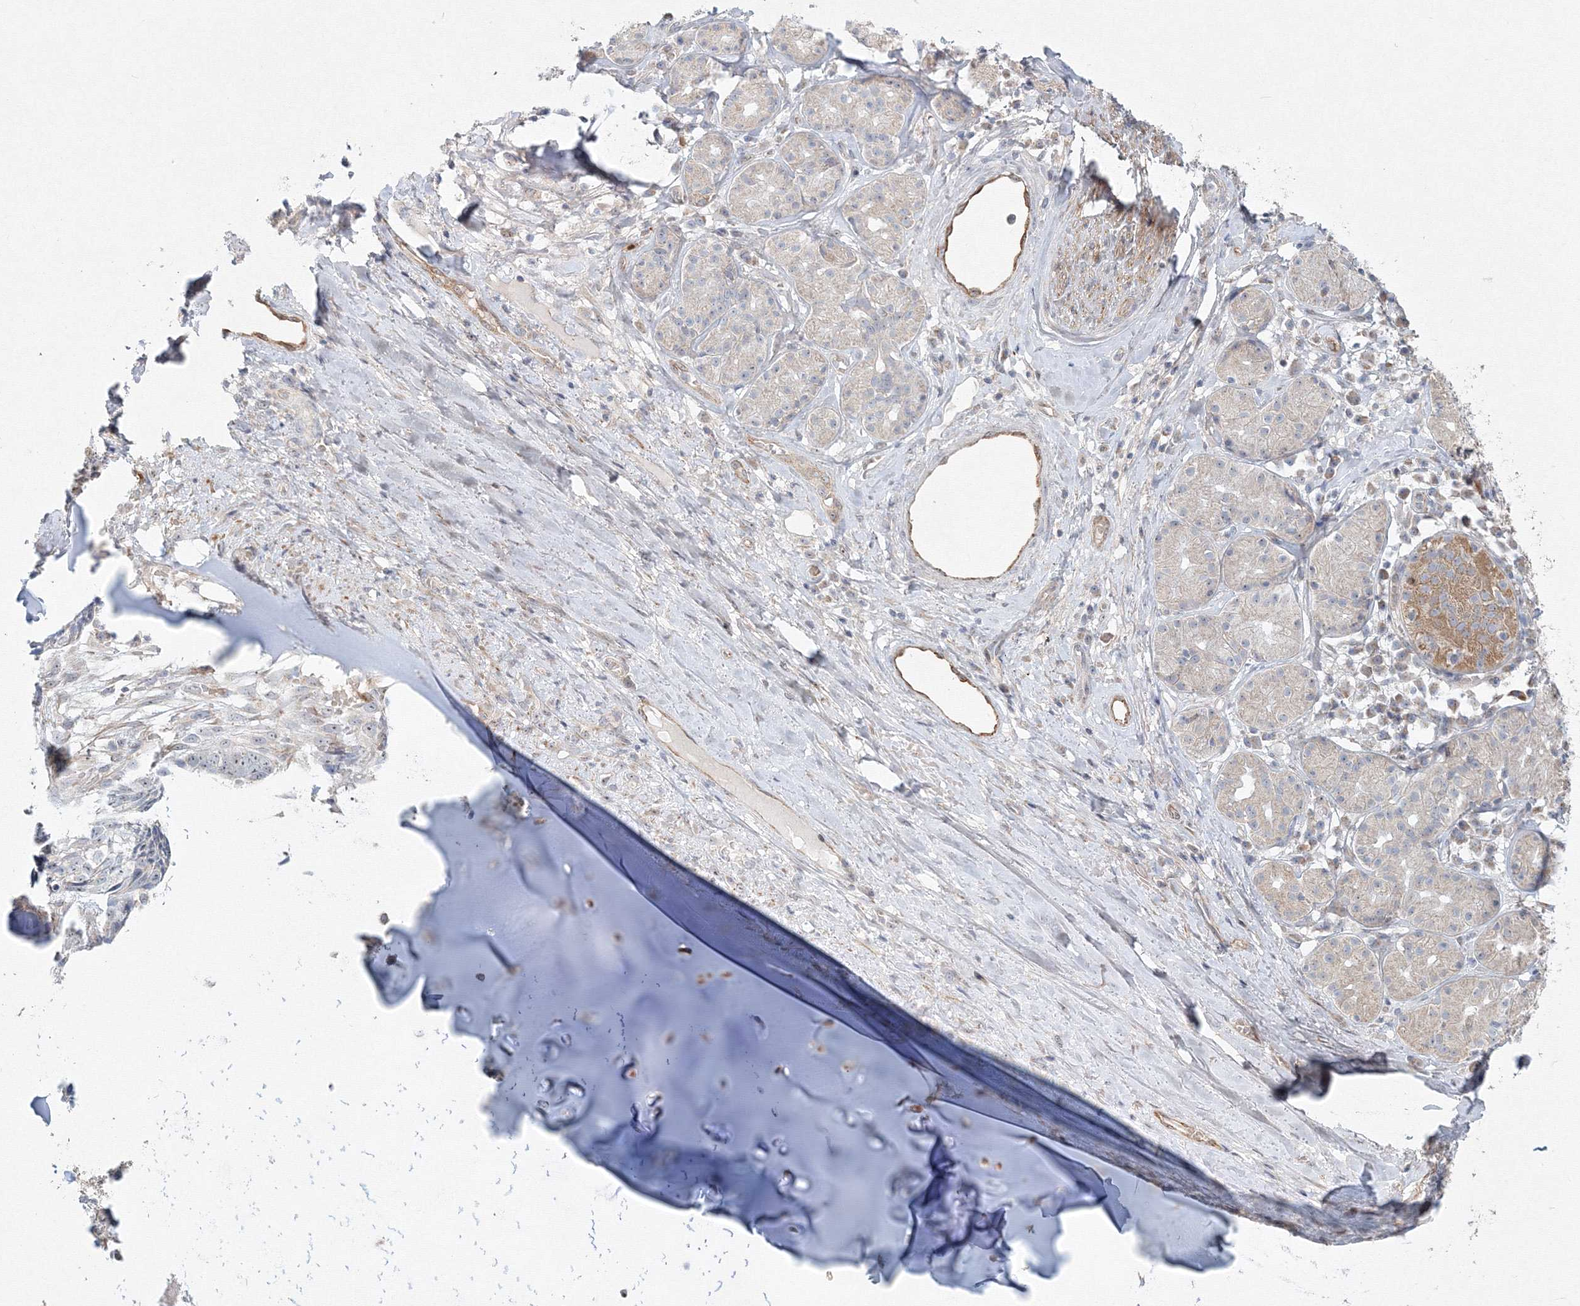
{"staining": {"intensity": "negative", "quantity": "none", "location": "none"}, "tissue": "adipose tissue", "cell_type": "Adipocytes", "image_type": "normal", "snomed": [{"axis": "morphology", "description": "Normal tissue, NOS"}, {"axis": "morphology", "description": "Basal cell carcinoma"}, {"axis": "topography", "description": "Cartilage tissue"}, {"axis": "topography", "description": "Nasopharynx"}, {"axis": "topography", "description": "Oral tissue"}], "caption": "This is a micrograph of immunohistochemistry staining of unremarkable adipose tissue, which shows no staining in adipocytes.", "gene": "WDR49", "patient": {"sex": "female", "age": 77}}